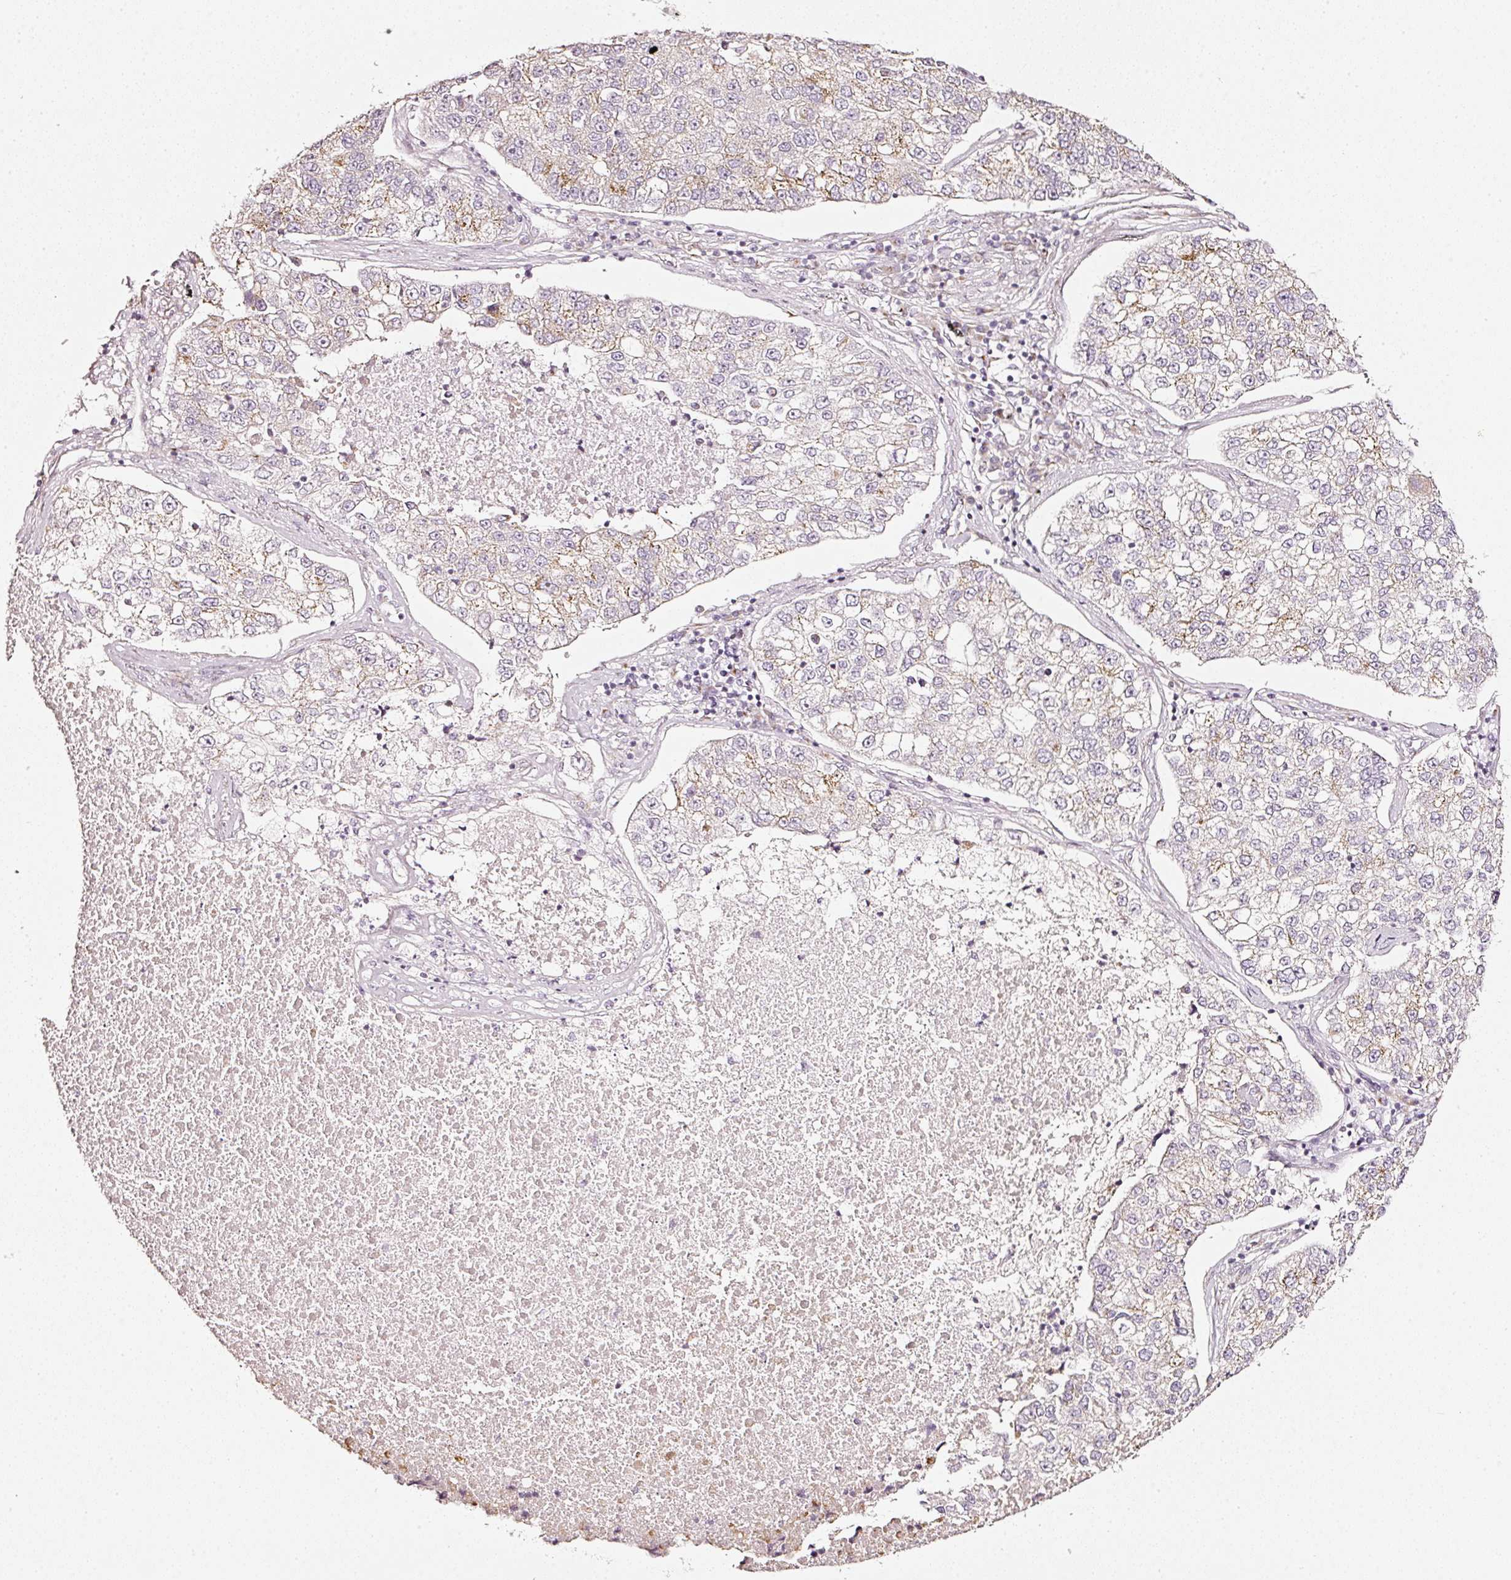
{"staining": {"intensity": "weak", "quantity": "<25%", "location": "cytoplasmic/membranous"}, "tissue": "lung cancer", "cell_type": "Tumor cells", "image_type": "cancer", "snomed": [{"axis": "morphology", "description": "Adenocarcinoma, NOS"}, {"axis": "topography", "description": "Lung"}], "caption": "Immunohistochemistry (IHC) of adenocarcinoma (lung) exhibits no positivity in tumor cells. (Immunohistochemistry, brightfield microscopy, high magnification).", "gene": "SDF4", "patient": {"sex": "male", "age": 49}}